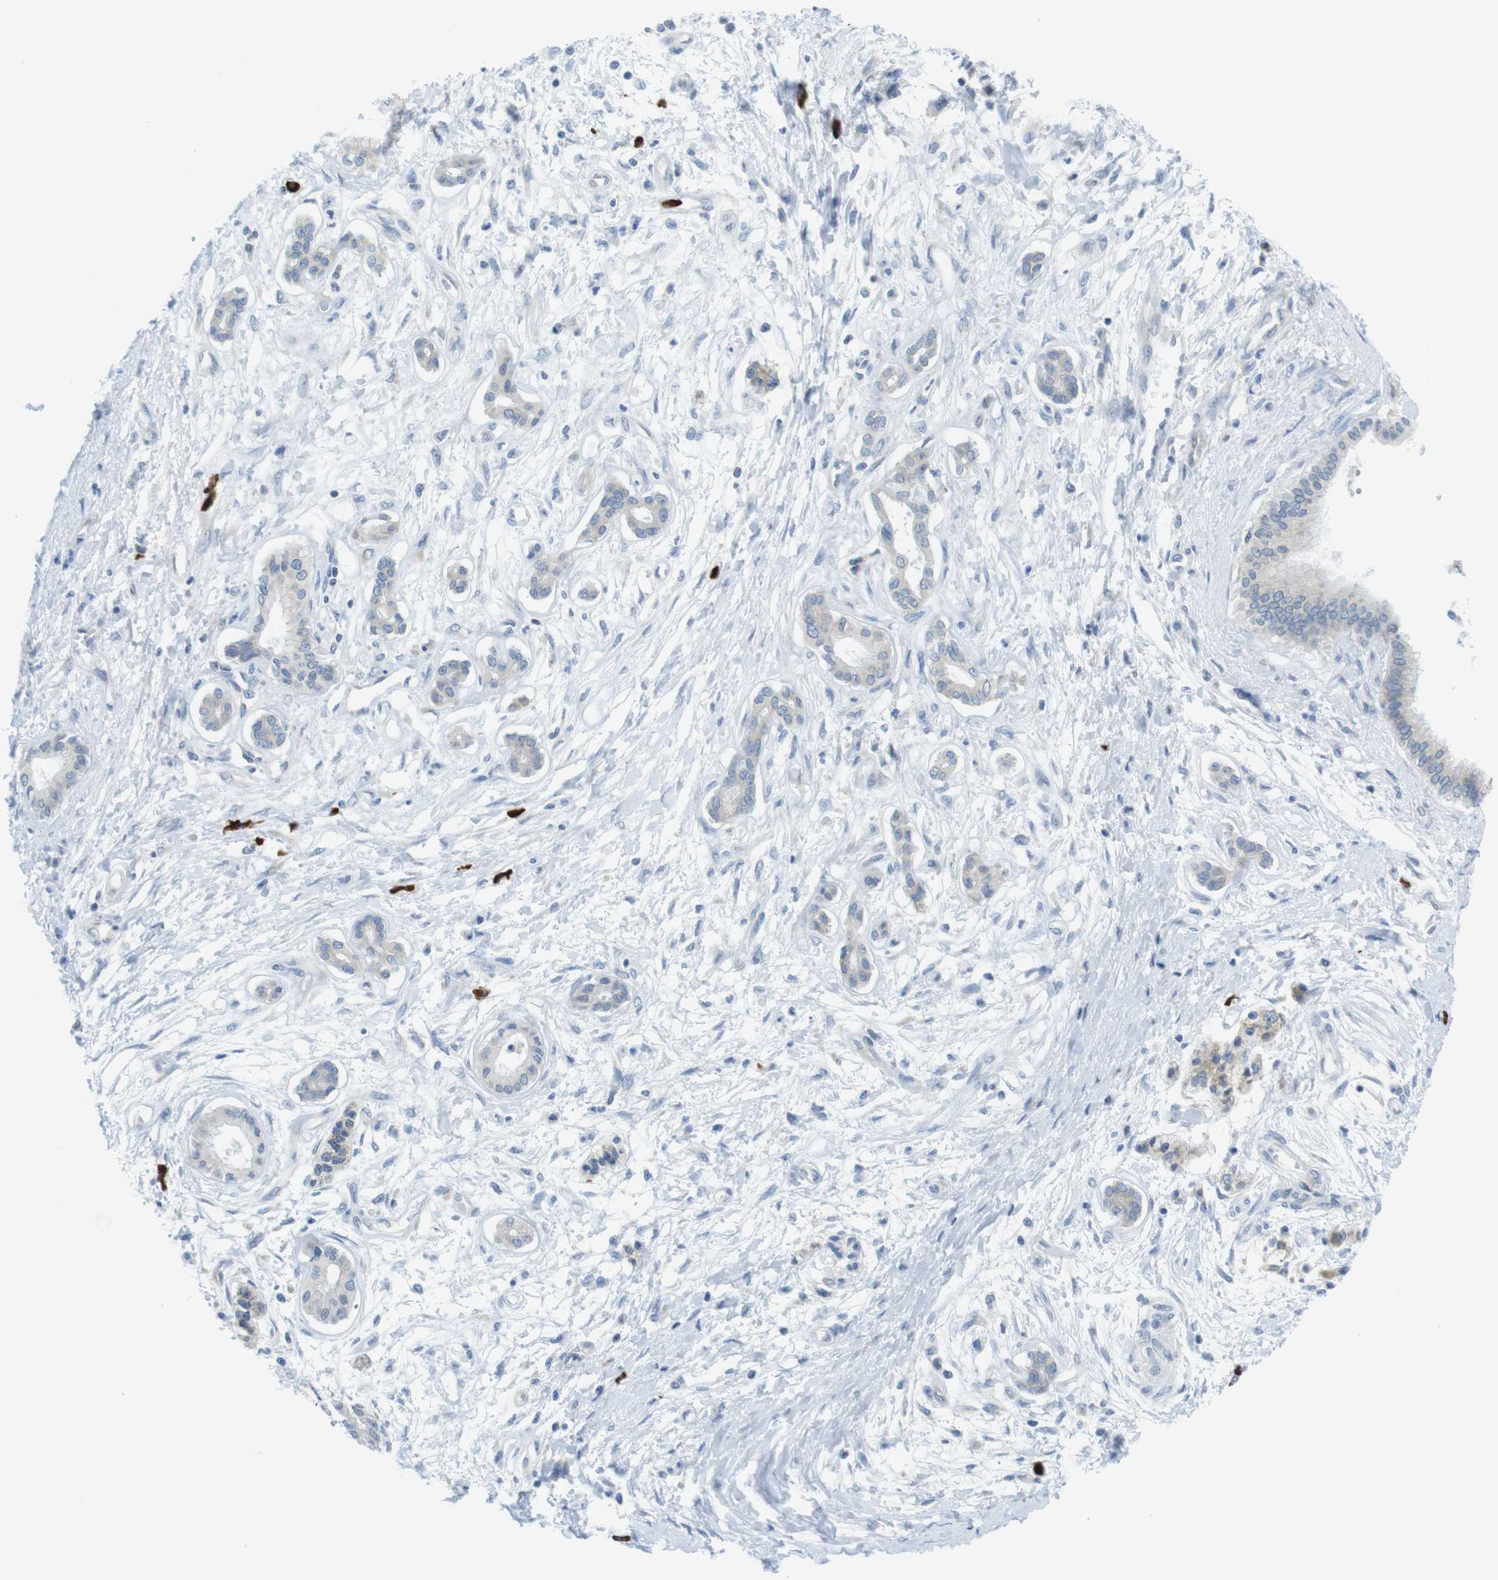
{"staining": {"intensity": "negative", "quantity": "none", "location": "none"}, "tissue": "pancreatic cancer", "cell_type": "Tumor cells", "image_type": "cancer", "snomed": [{"axis": "morphology", "description": "Adenocarcinoma, NOS"}, {"axis": "topography", "description": "Pancreas"}], "caption": "Tumor cells are negative for brown protein staining in adenocarcinoma (pancreatic).", "gene": "CLPTM1L", "patient": {"sex": "male", "age": 56}}